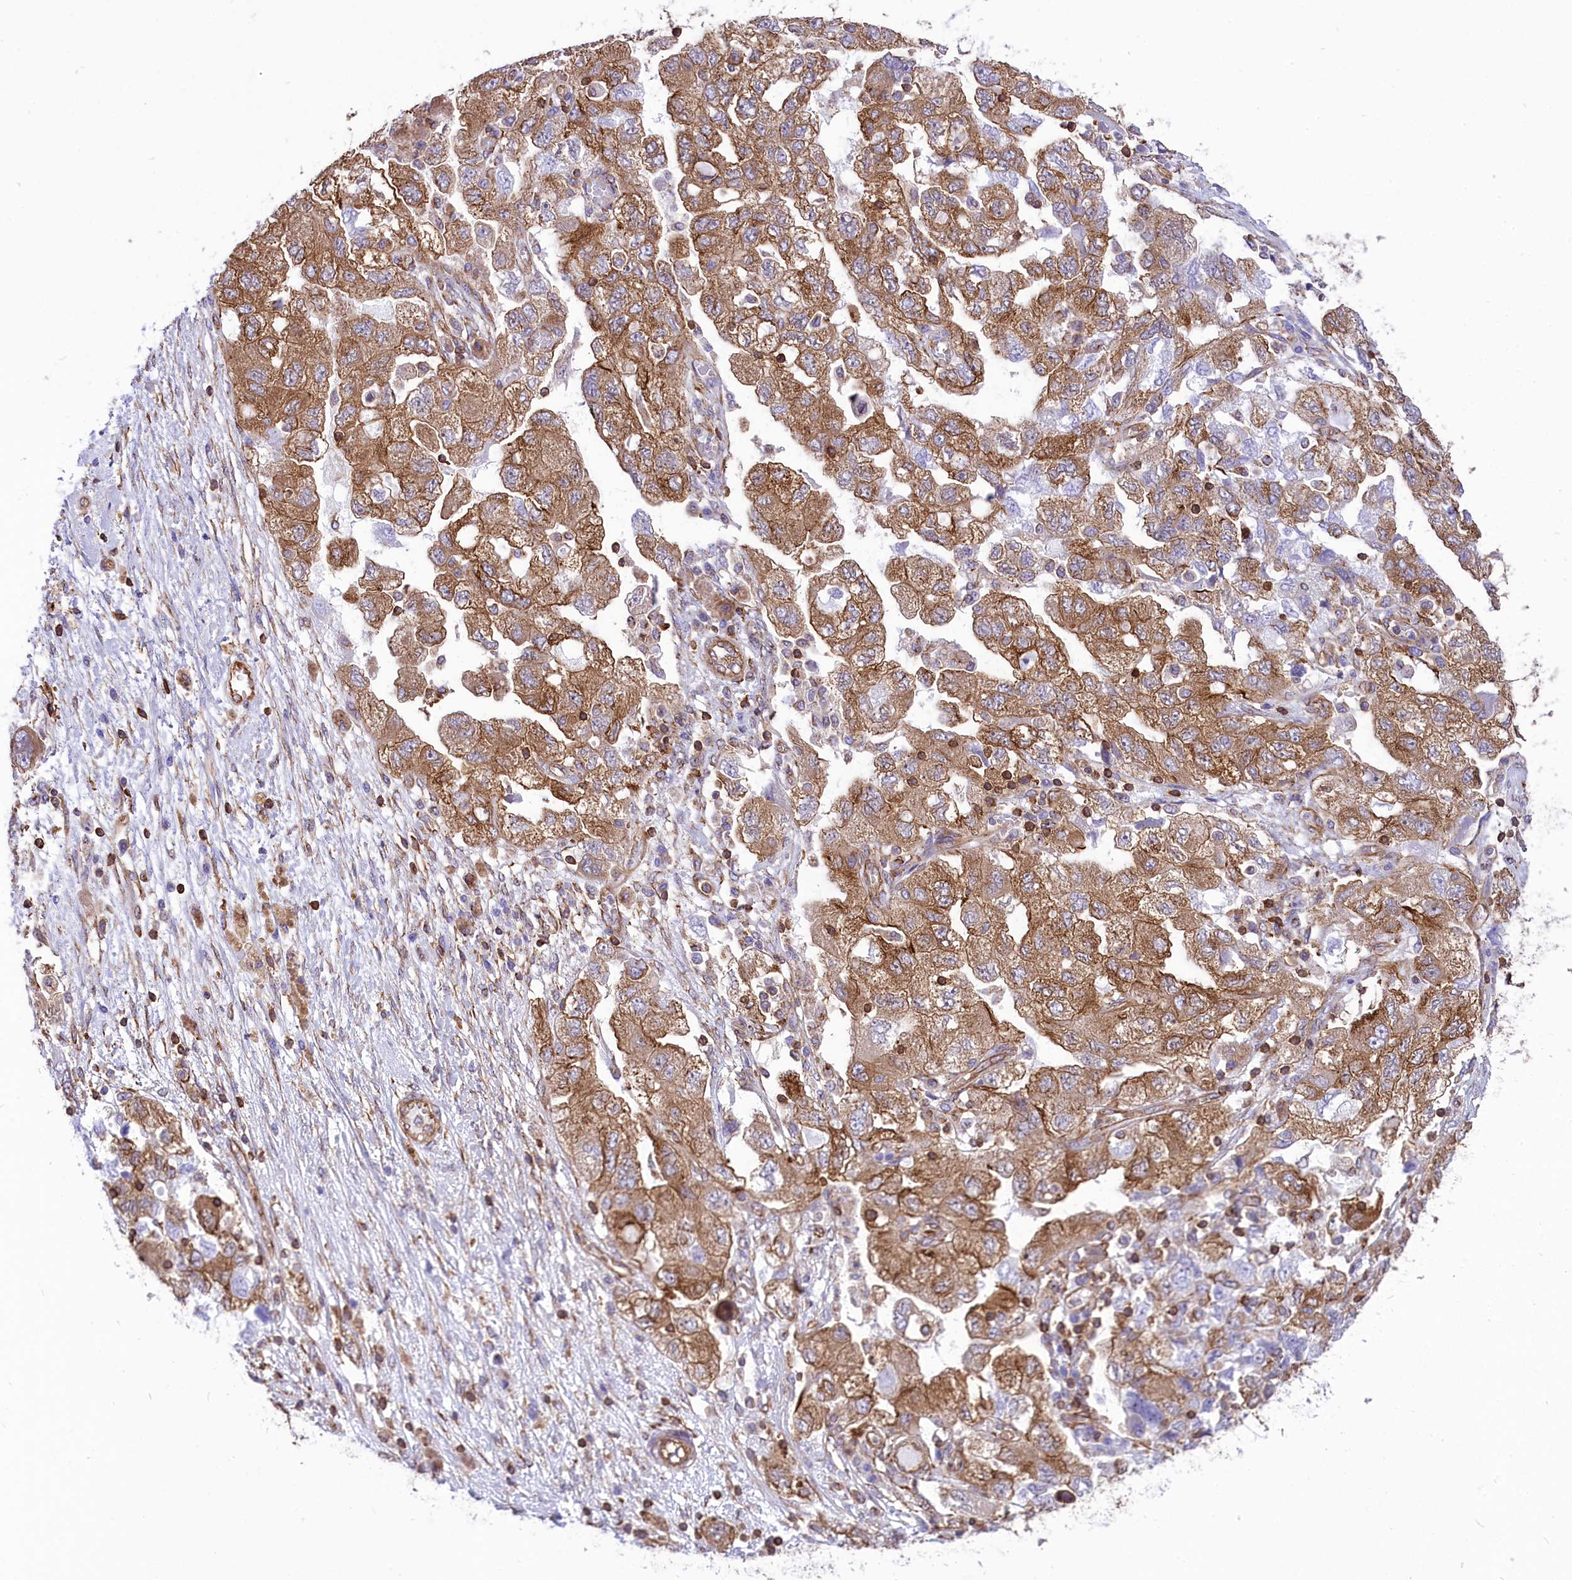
{"staining": {"intensity": "moderate", "quantity": ">75%", "location": "cytoplasmic/membranous"}, "tissue": "ovarian cancer", "cell_type": "Tumor cells", "image_type": "cancer", "snomed": [{"axis": "morphology", "description": "Carcinoma, NOS"}, {"axis": "morphology", "description": "Cystadenocarcinoma, serous, NOS"}, {"axis": "topography", "description": "Ovary"}], "caption": "This is an image of IHC staining of serous cystadenocarcinoma (ovarian), which shows moderate expression in the cytoplasmic/membranous of tumor cells.", "gene": "SEPTIN9", "patient": {"sex": "female", "age": 69}}